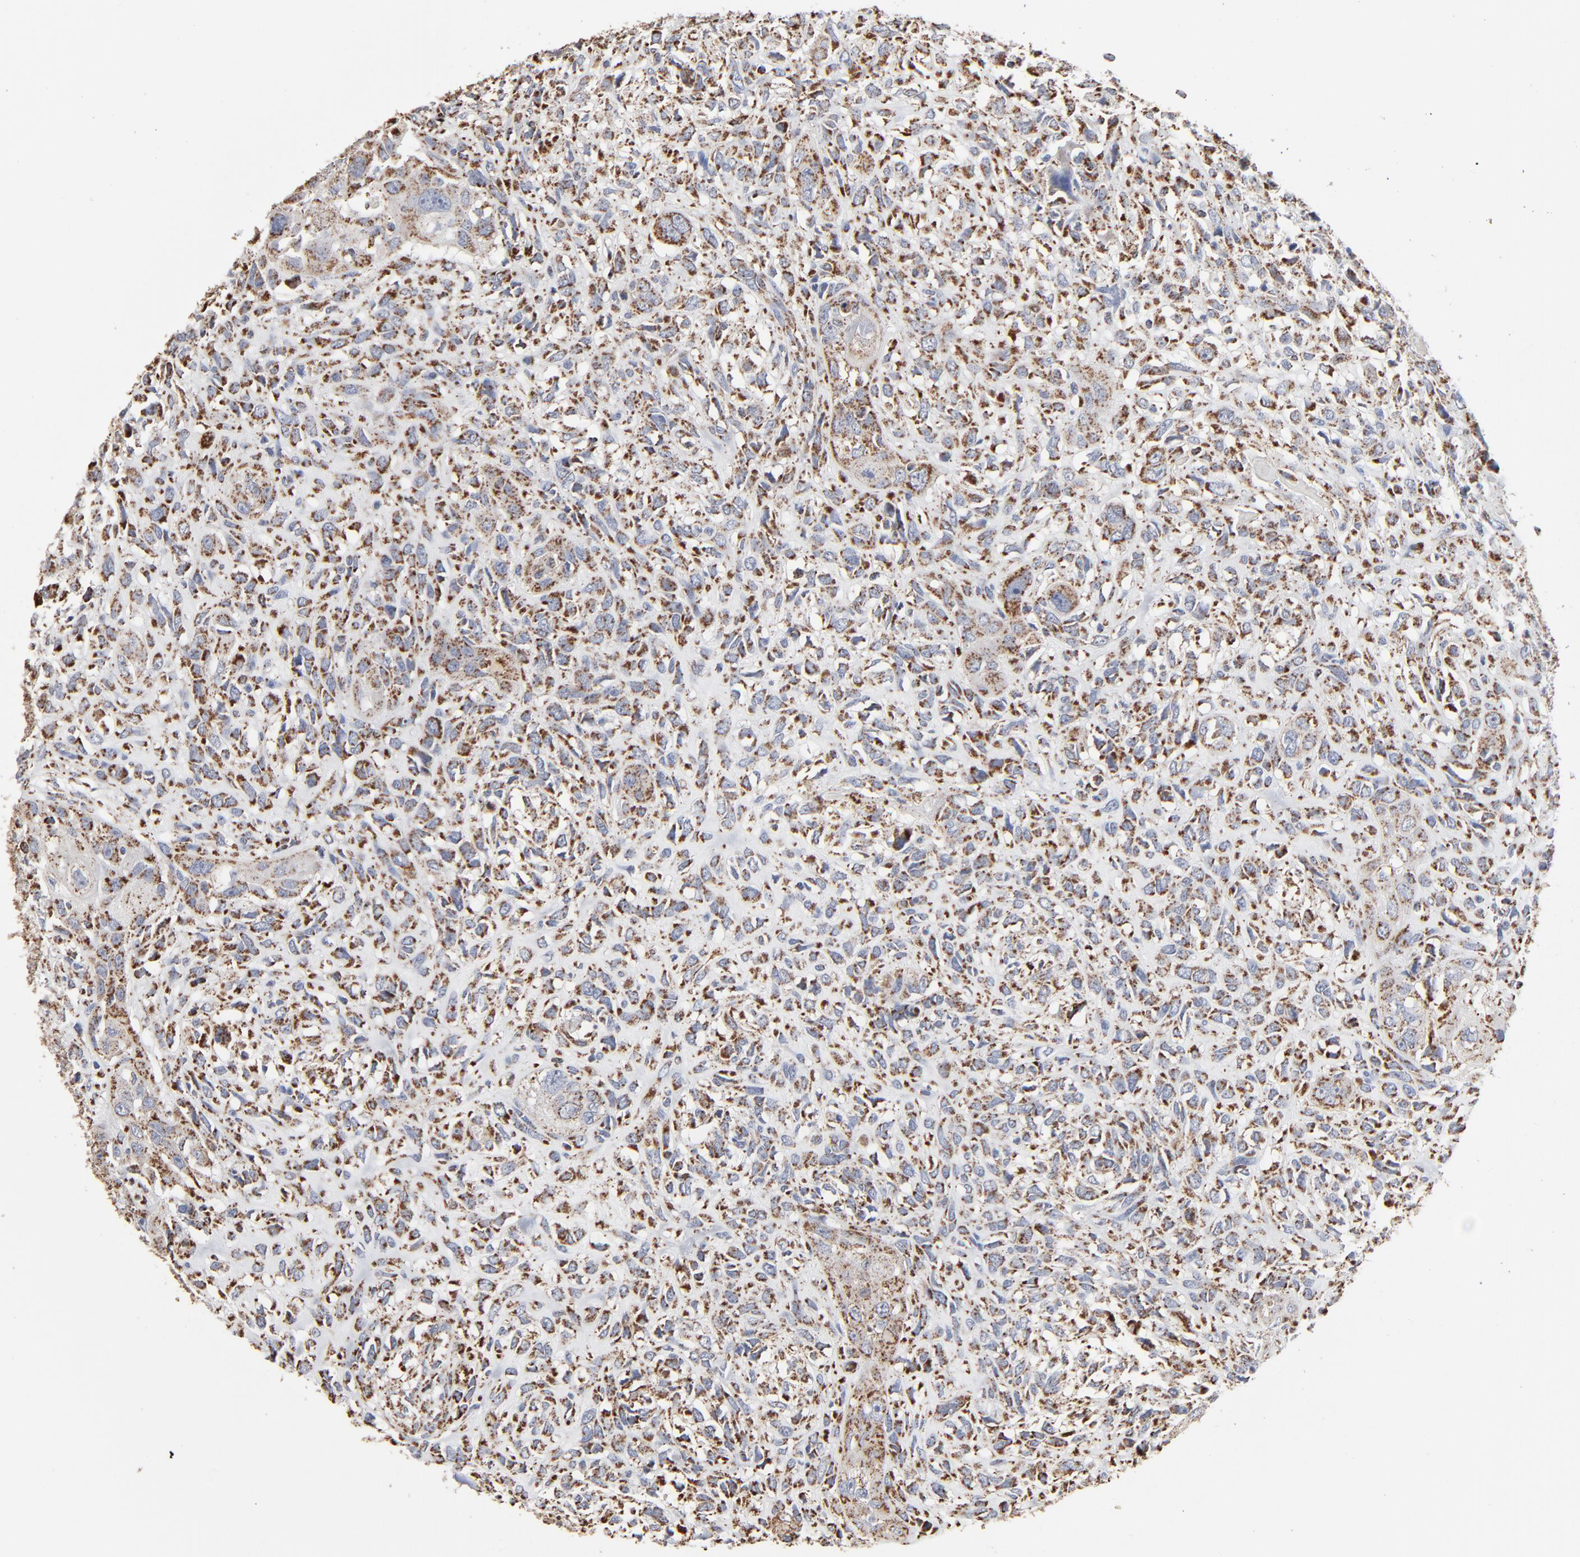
{"staining": {"intensity": "strong", "quantity": ">75%", "location": "cytoplasmic/membranous"}, "tissue": "head and neck cancer", "cell_type": "Tumor cells", "image_type": "cancer", "snomed": [{"axis": "morphology", "description": "Neoplasm, malignant, NOS"}, {"axis": "topography", "description": "Salivary gland"}, {"axis": "topography", "description": "Head-Neck"}], "caption": "Immunohistochemical staining of human head and neck cancer exhibits strong cytoplasmic/membranous protein expression in approximately >75% of tumor cells. (DAB IHC, brown staining for protein, blue staining for nuclei).", "gene": "UQCRC1", "patient": {"sex": "male", "age": 43}}